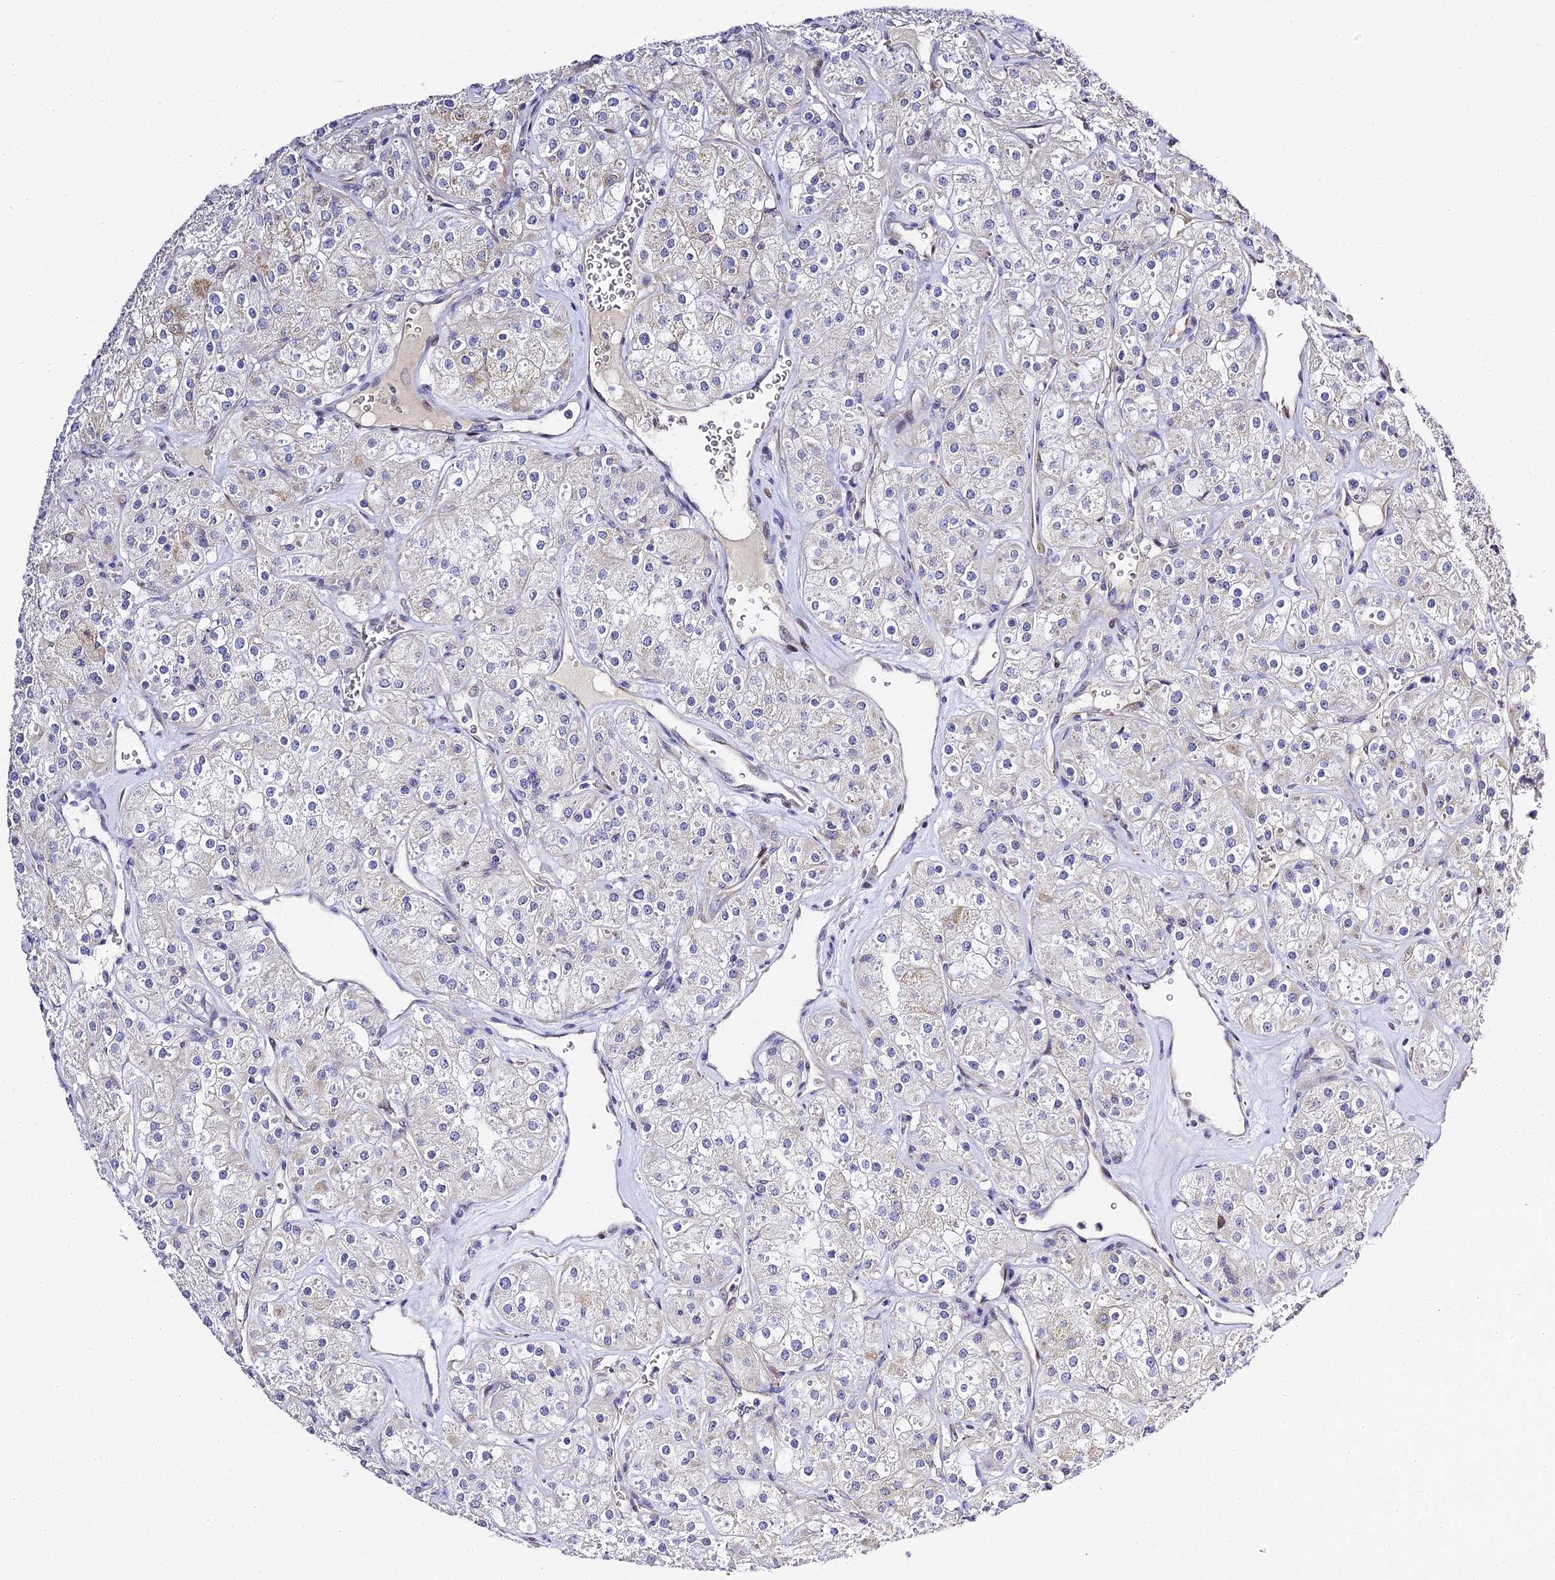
{"staining": {"intensity": "negative", "quantity": "none", "location": "none"}, "tissue": "renal cancer", "cell_type": "Tumor cells", "image_type": "cancer", "snomed": [{"axis": "morphology", "description": "Adenocarcinoma, NOS"}, {"axis": "topography", "description": "Kidney"}], "caption": "Immunohistochemistry (IHC) of renal adenocarcinoma reveals no positivity in tumor cells. The staining was performed using DAB to visualize the protein expression in brown, while the nuclei were stained in blue with hematoxylin (Magnification: 20x).", "gene": "SERP1", "patient": {"sex": "male", "age": 77}}